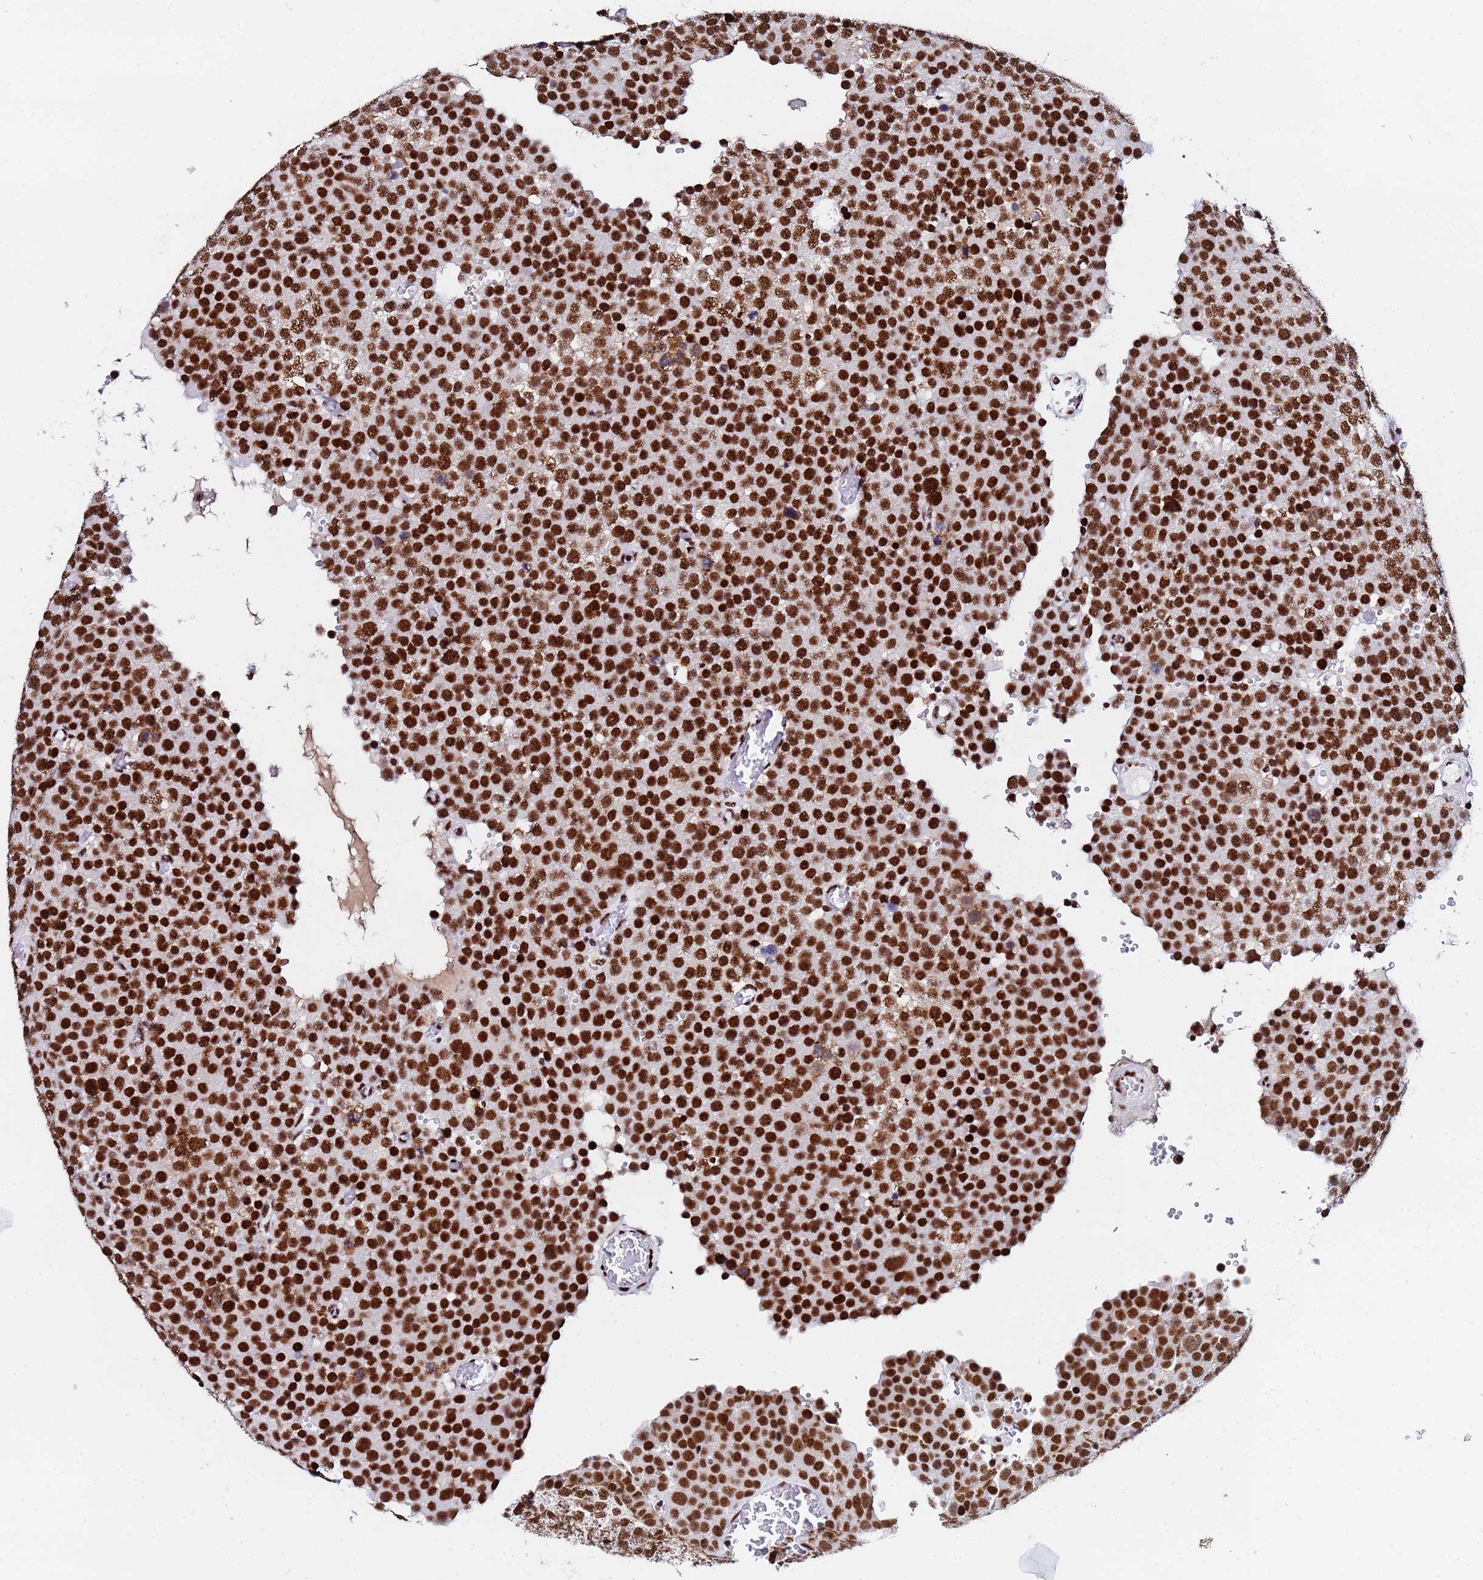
{"staining": {"intensity": "strong", "quantity": ">75%", "location": "nuclear"}, "tissue": "testis cancer", "cell_type": "Tumor cells", "image_type": "cancer", "snomed": [{"axis": "morphology", "description": "Normal tissue, NOS"}, {"axis": "morphology", "description": "Seminoma, NOS"}, {"axis": "topography", "description": "Testis"}], "caption": "Human testis cancer (seminoma) stained with a protein marker displays strong staining in tumor cells.", "gene": "SNRPA1", "patient": {"sex": "male", "age": 71}}